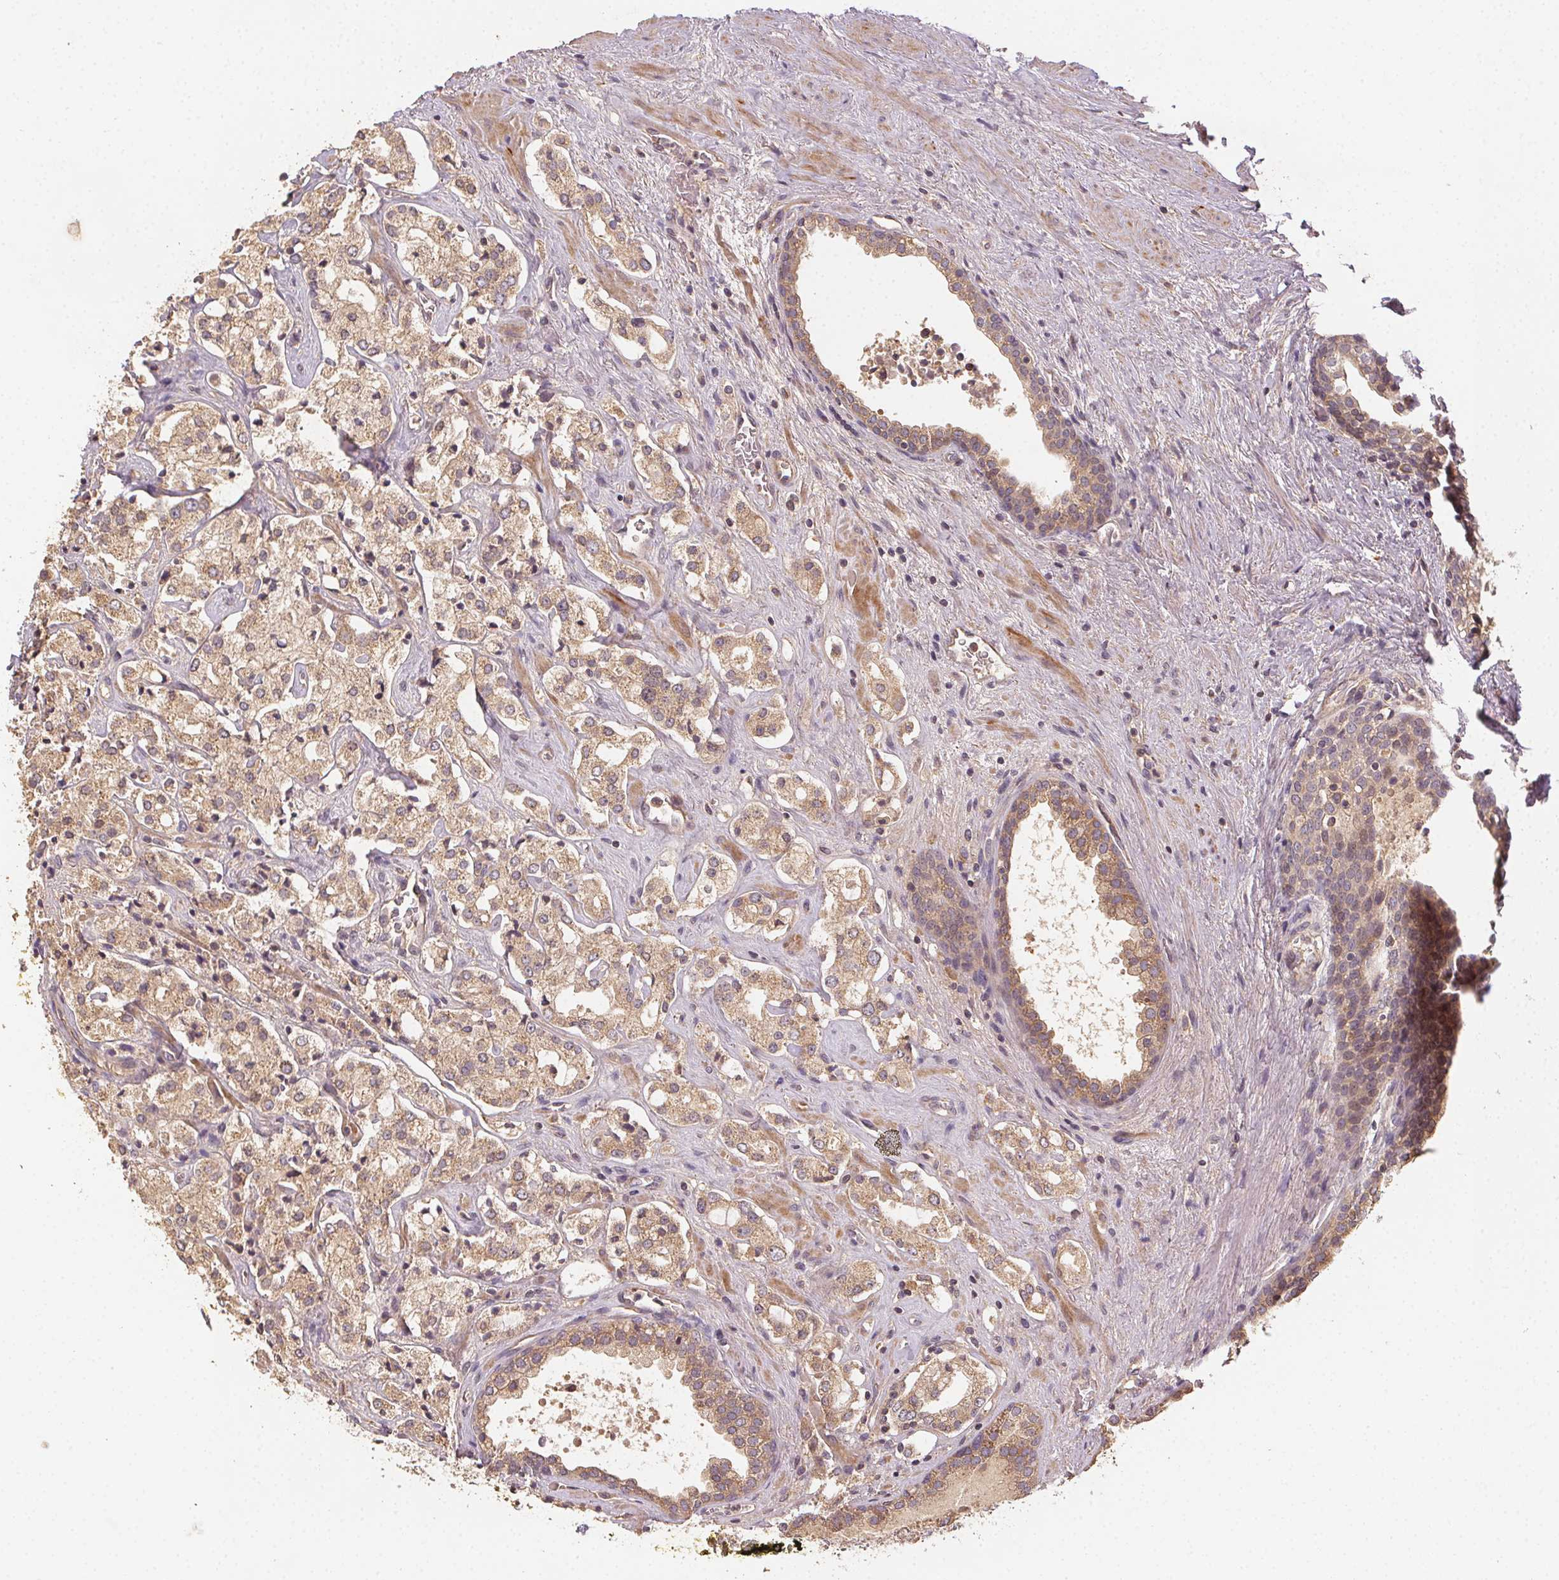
{"staining": {"intensity": "moderate", "quantity": ">75%", "location": "cytoplasmic/membranous"}, "tissue": "prostate cancer", "cell_type": "Tumor cells", "image_type": "cancer", "snomed": [{"axis": "morphology", "description": "Adenocarcinoma, NOS"}, {"axis": "topography", "description": "Prostate"}], "caption": "Protein expression analysis of human prostate cancer reveals moderate cytoplasmic/membranous expression in about >75% of tumor cells.", "gene": "RALA", "patient": {"sex": "male", "age": 66}}